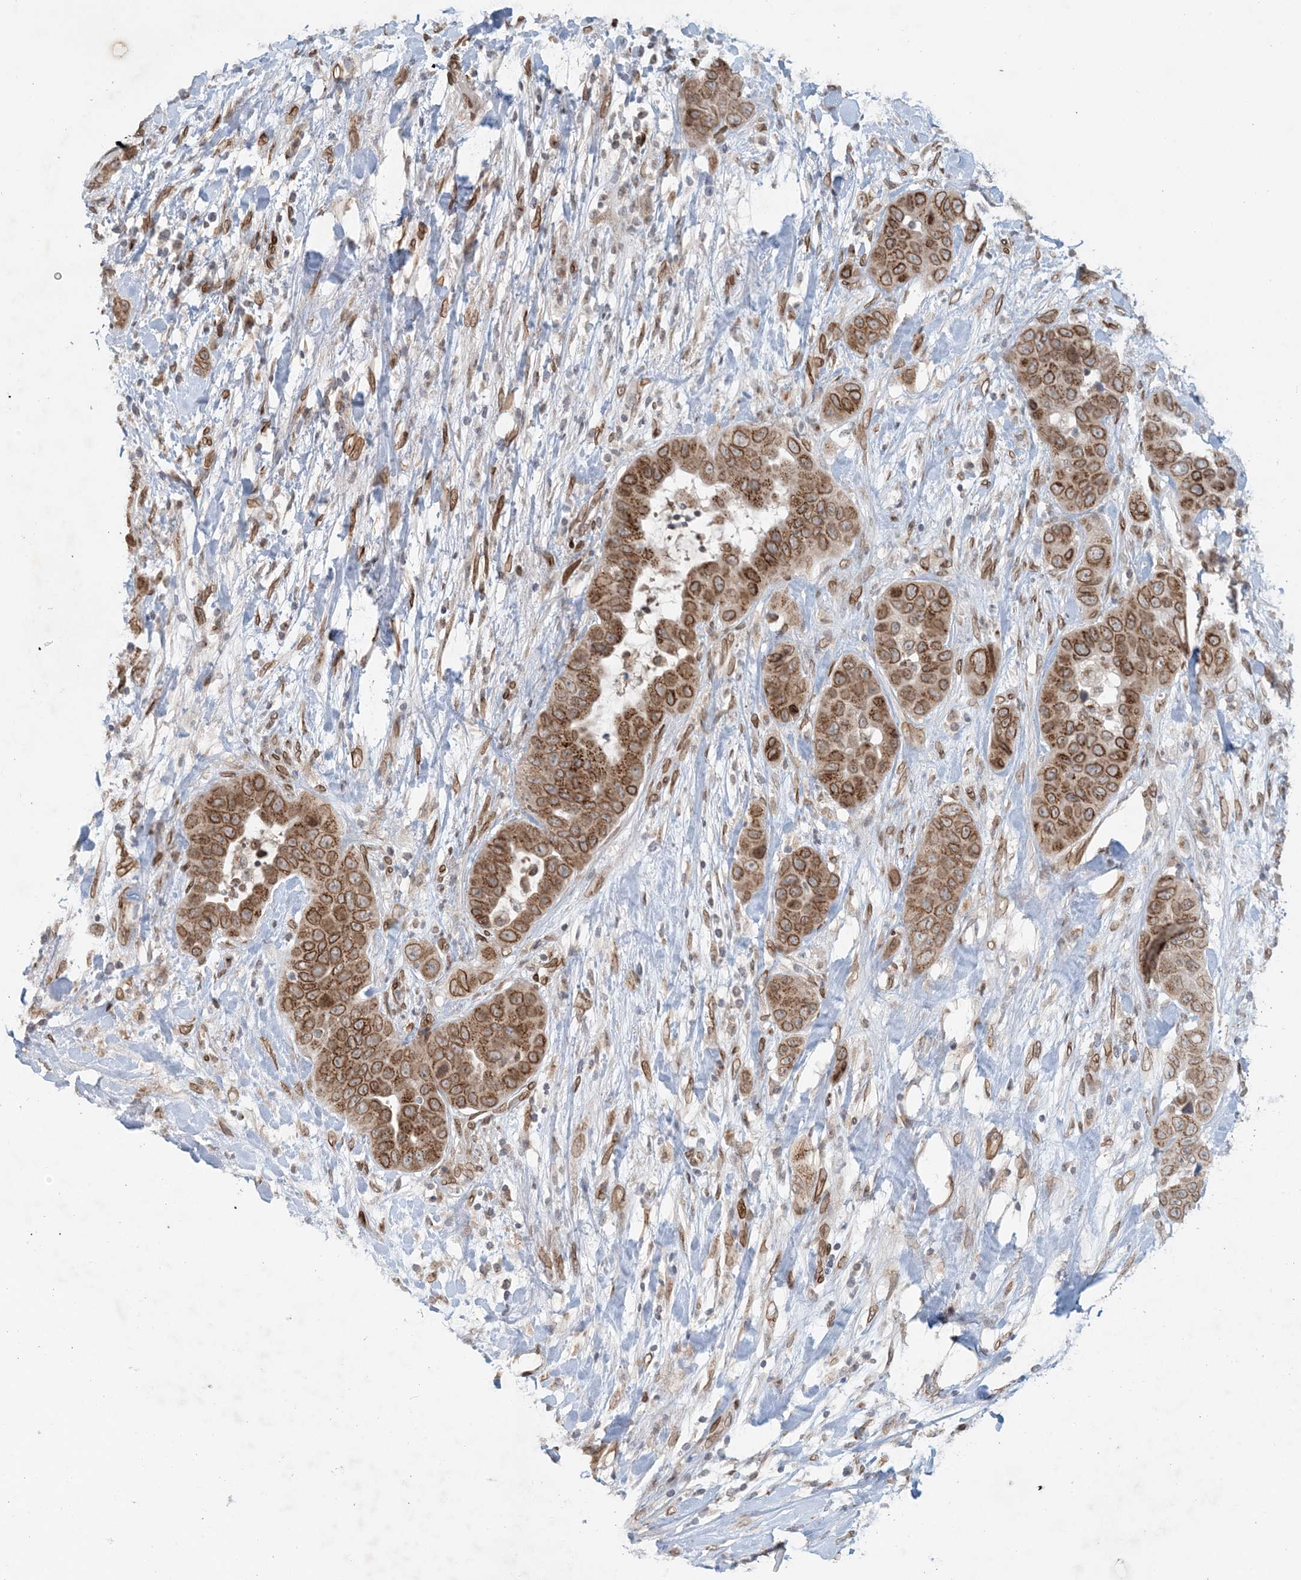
{"staining": {"intensity": "moderate", "quantity": ">75%", "location": "cytoplasmic/membranous"}, "tissue": "liver cancer", "cell_type": "Tumor cells", "image_type": "cancer", "snomed": [{"axis": "morphology", "description": "Cholangiocarcinoma"}, {"axis": "topography", "description": "Liver"}], "caption": "A medium amount of moderate cytoplasmic/membranous positivity is appreciated in approximately >75% of tumor cells in cholangiocarcinoma (liver) tissue.", "gene": "SLC35A2", "patient": {"sex": "female", "age": 52}}